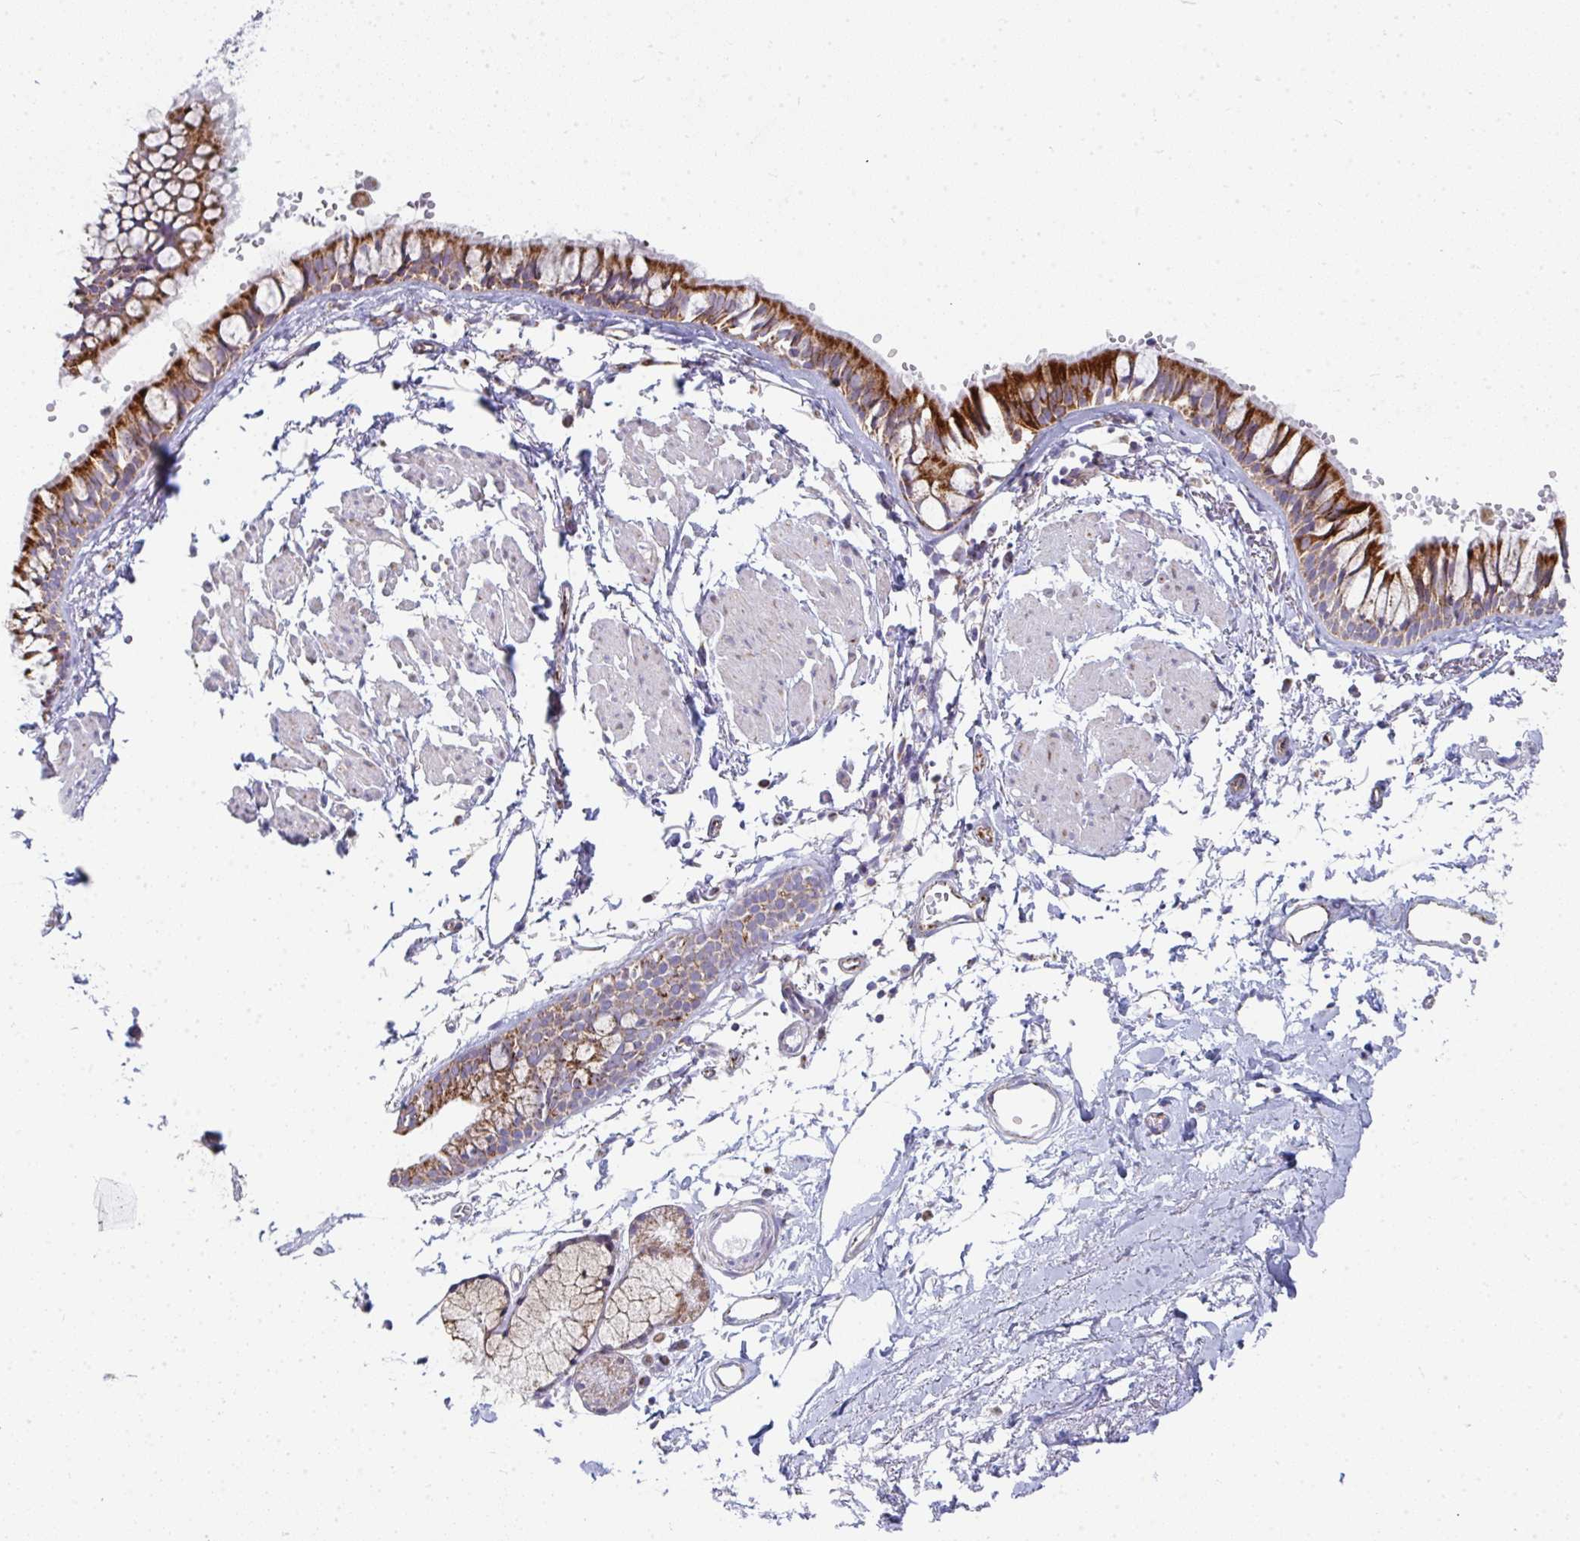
{"staining": {"intensity": "strong", "quantity": ">75%", "location": "cytoplasmic/membranous"}, "tissue": "bronchus", "cell_type": "Respiratory epithelial cells", "image_type": "normal", "snomed": [{"axis": "morphology", "description": "Normal tissue, NOS"}, {"axis": "topography", "description": "Cartilage tissue"}, {"axis": "topography", "description": "Bronchus"}, {"axis": "topography", "description": "Peripheral nerve tissue"}], "caption": "Brown immunohistochemical staining in normal human bronchus exhibits strong cytoplasmic/membranous positivity in approximately >75% of respiratory epithelial cells.", "gene": "FAHD1", "patient": {"sex": "female", "age": 59}}